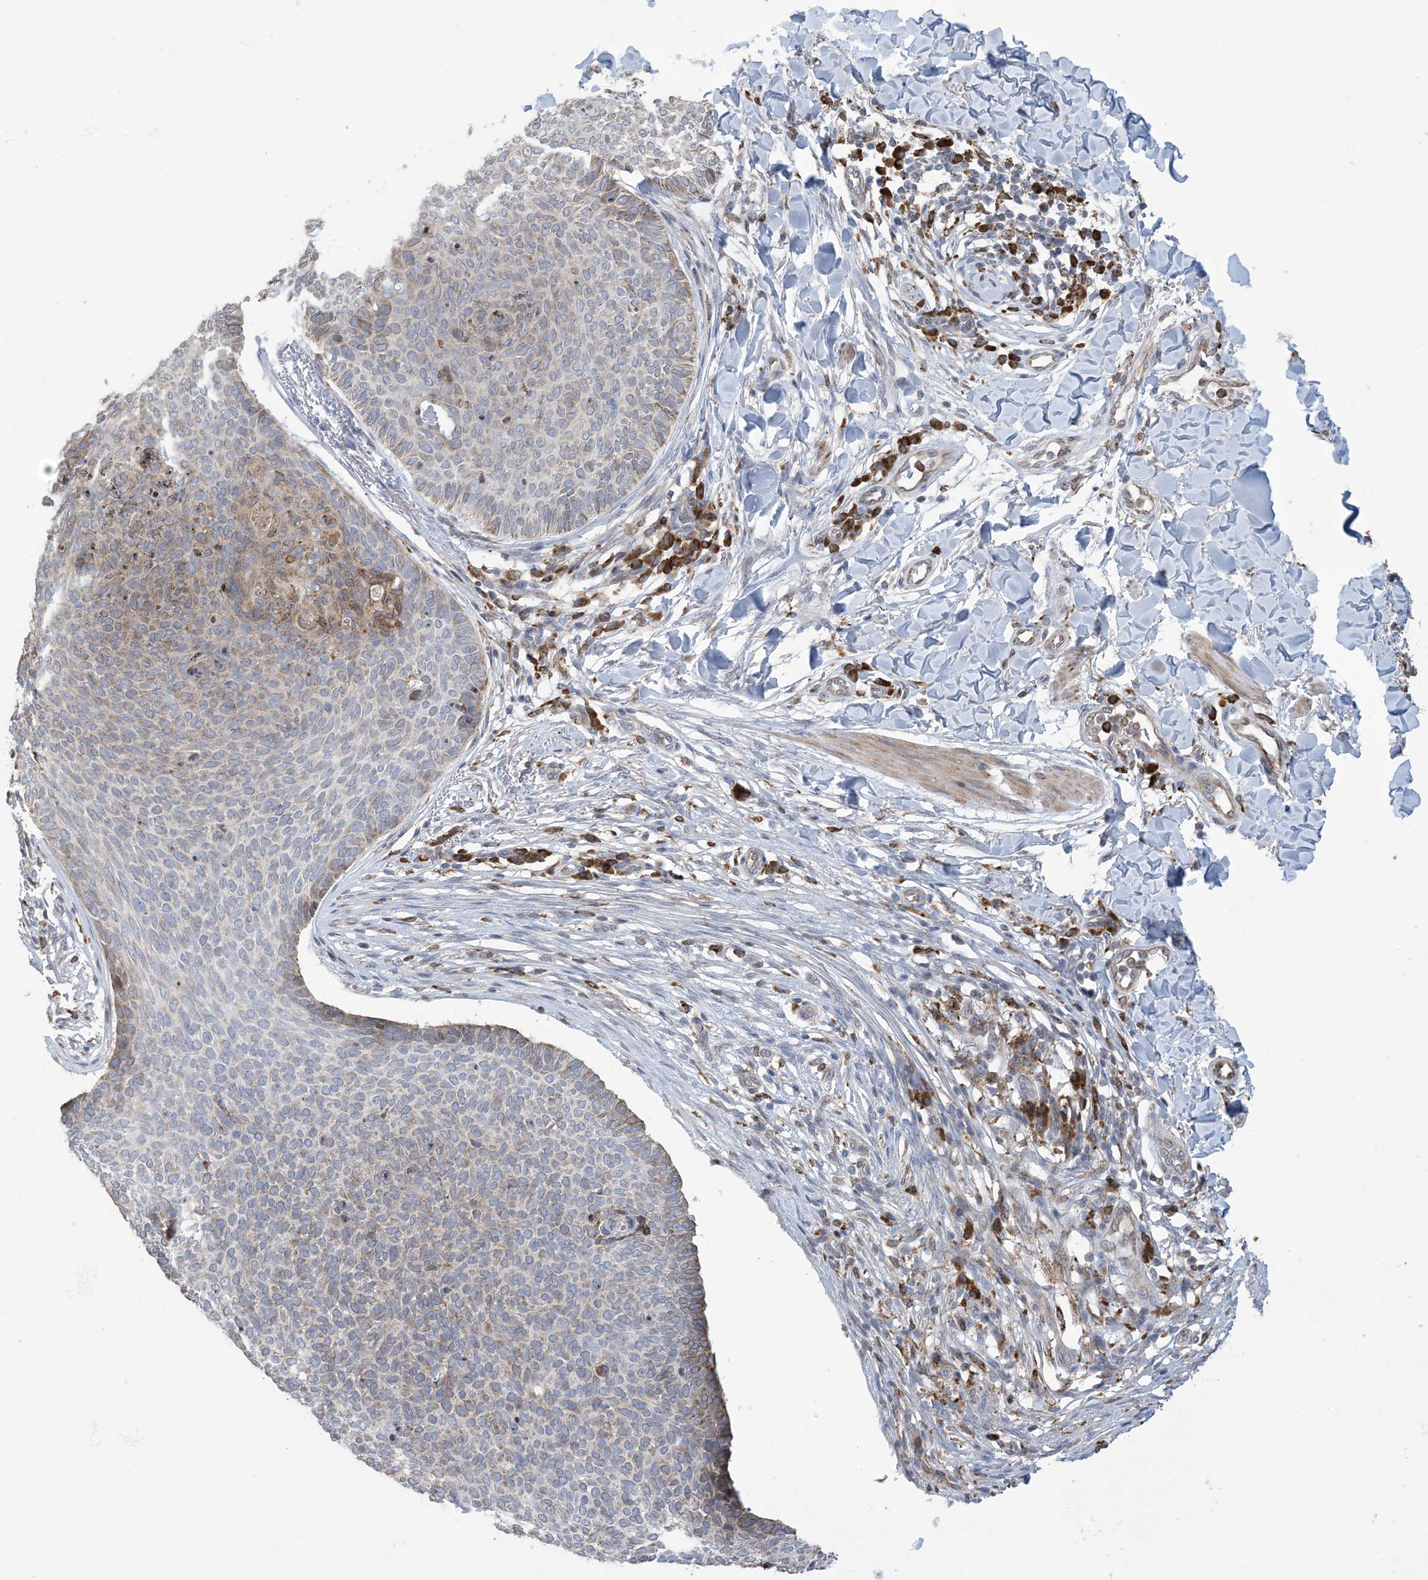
{"staining": {"intensity": "moderate", "quantity": "<25%", "location": "cytoplasmic/membranous"}, "tissue": "skin cancer", "cell_type": "Tumor cells", "image_type": "cancer", "snomed": [{"axis": "morphology", "description": "Normal tissue, NOS"}, {"axis": "morphology", "description": "Basal cell carcinoma"}, {"axis": "topography", "description": "Skin"}], "caption": "Human skin basal cell carcinoma stained with a brown dye exhibits moderate cytoplasmic/membranous positive positivity in about <25% of tumor cells.", "gene": "SHANK1", "patient": {"sex": "male", "age": 50}}